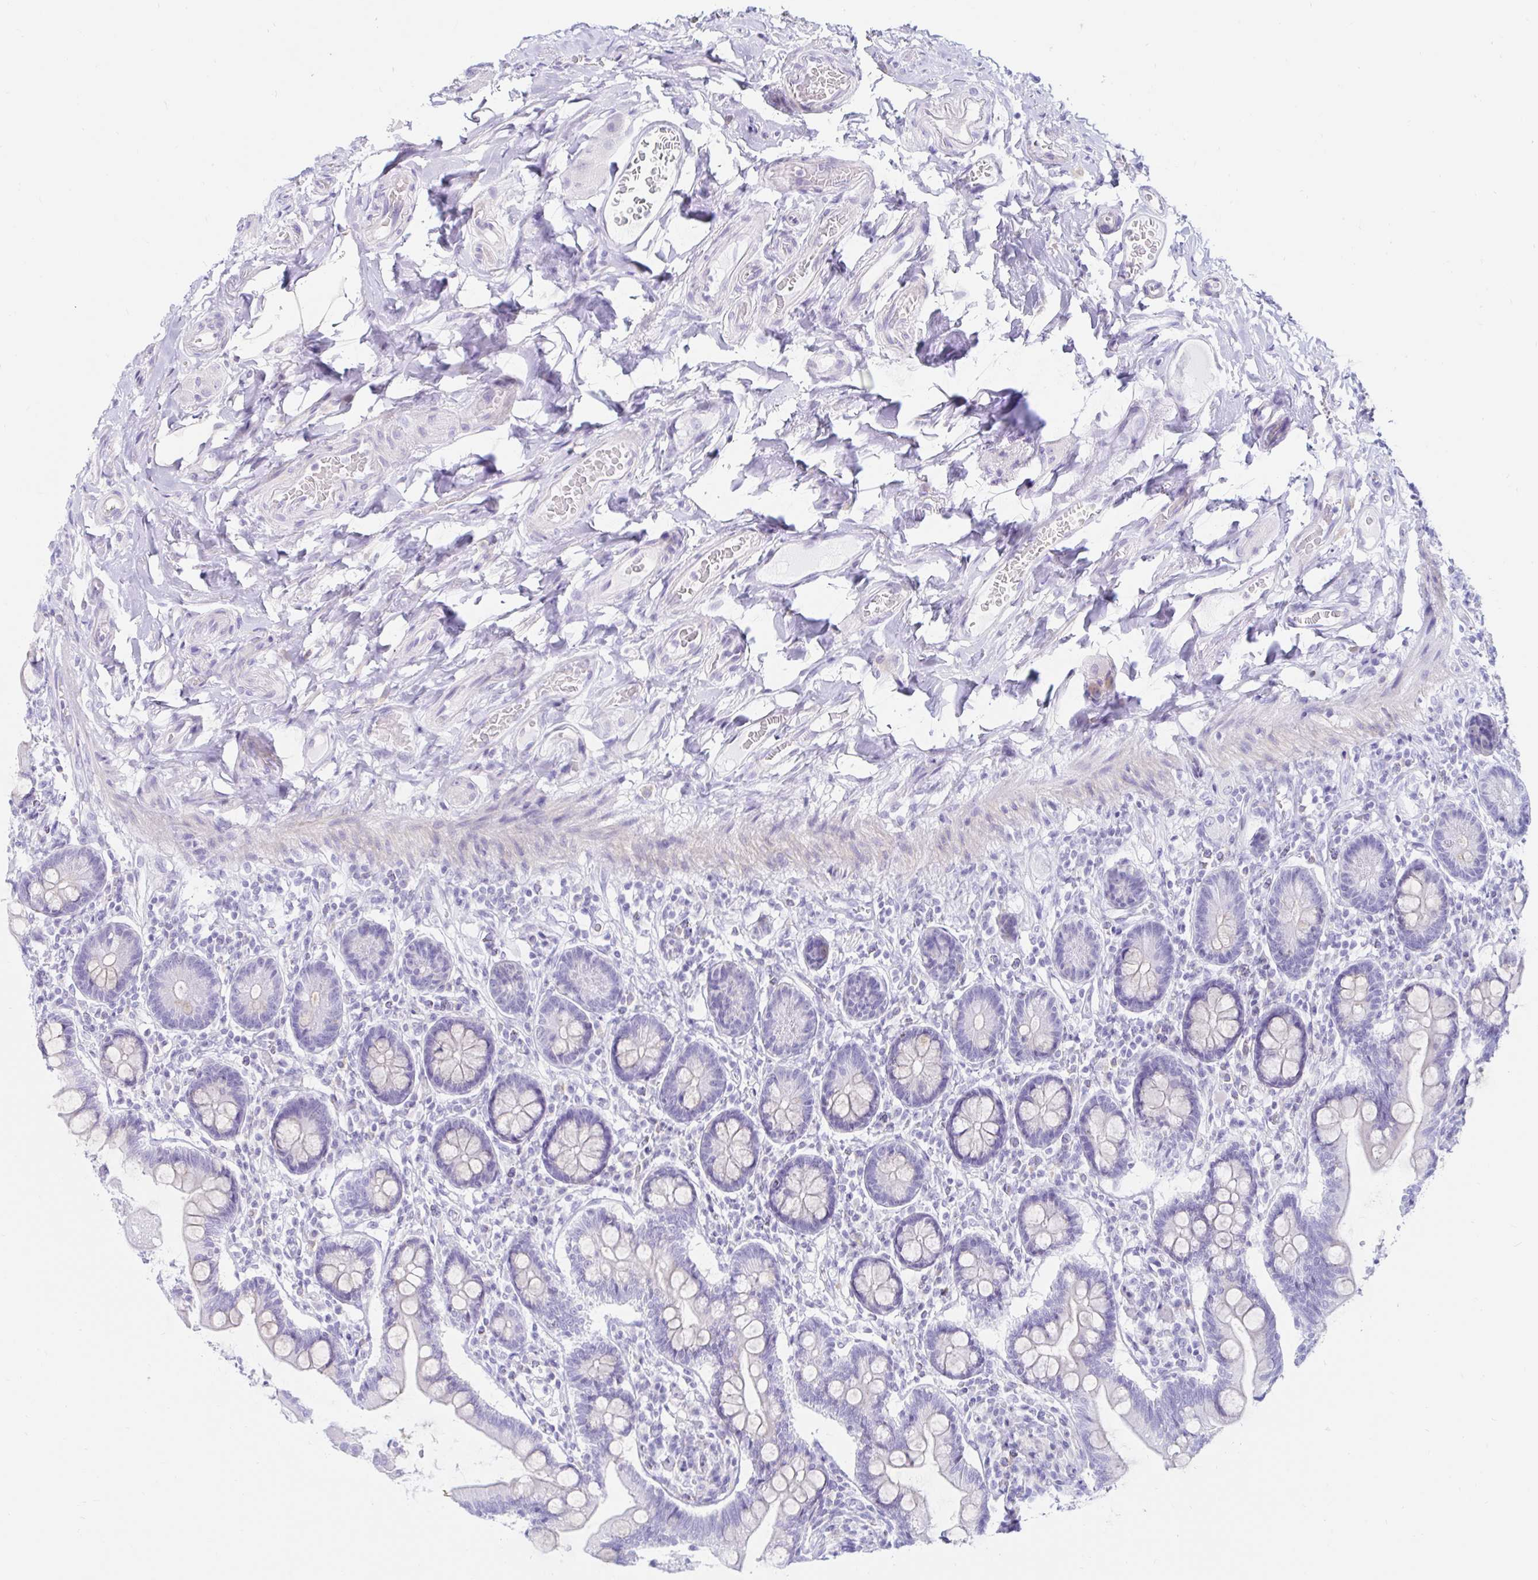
{"staining": {"intensity": "negative", "quantity": "none", "location": "none"}, "tissue": "small intestine", "cell_type": "Glandular cells", "image_type": "normal", "snomed": [{"axis": "morphology", "description": "Normal tissue, NOS"}, {"axis": "topography", "description": "Small intestine"}], "caption": "Immunohistochemistry histopathology image of normal human small intestine stained for a protein (brown), which displays no staining in glandular cells.", "gene": "BEST1", "patient": {"sex": "female", "age": 64}}